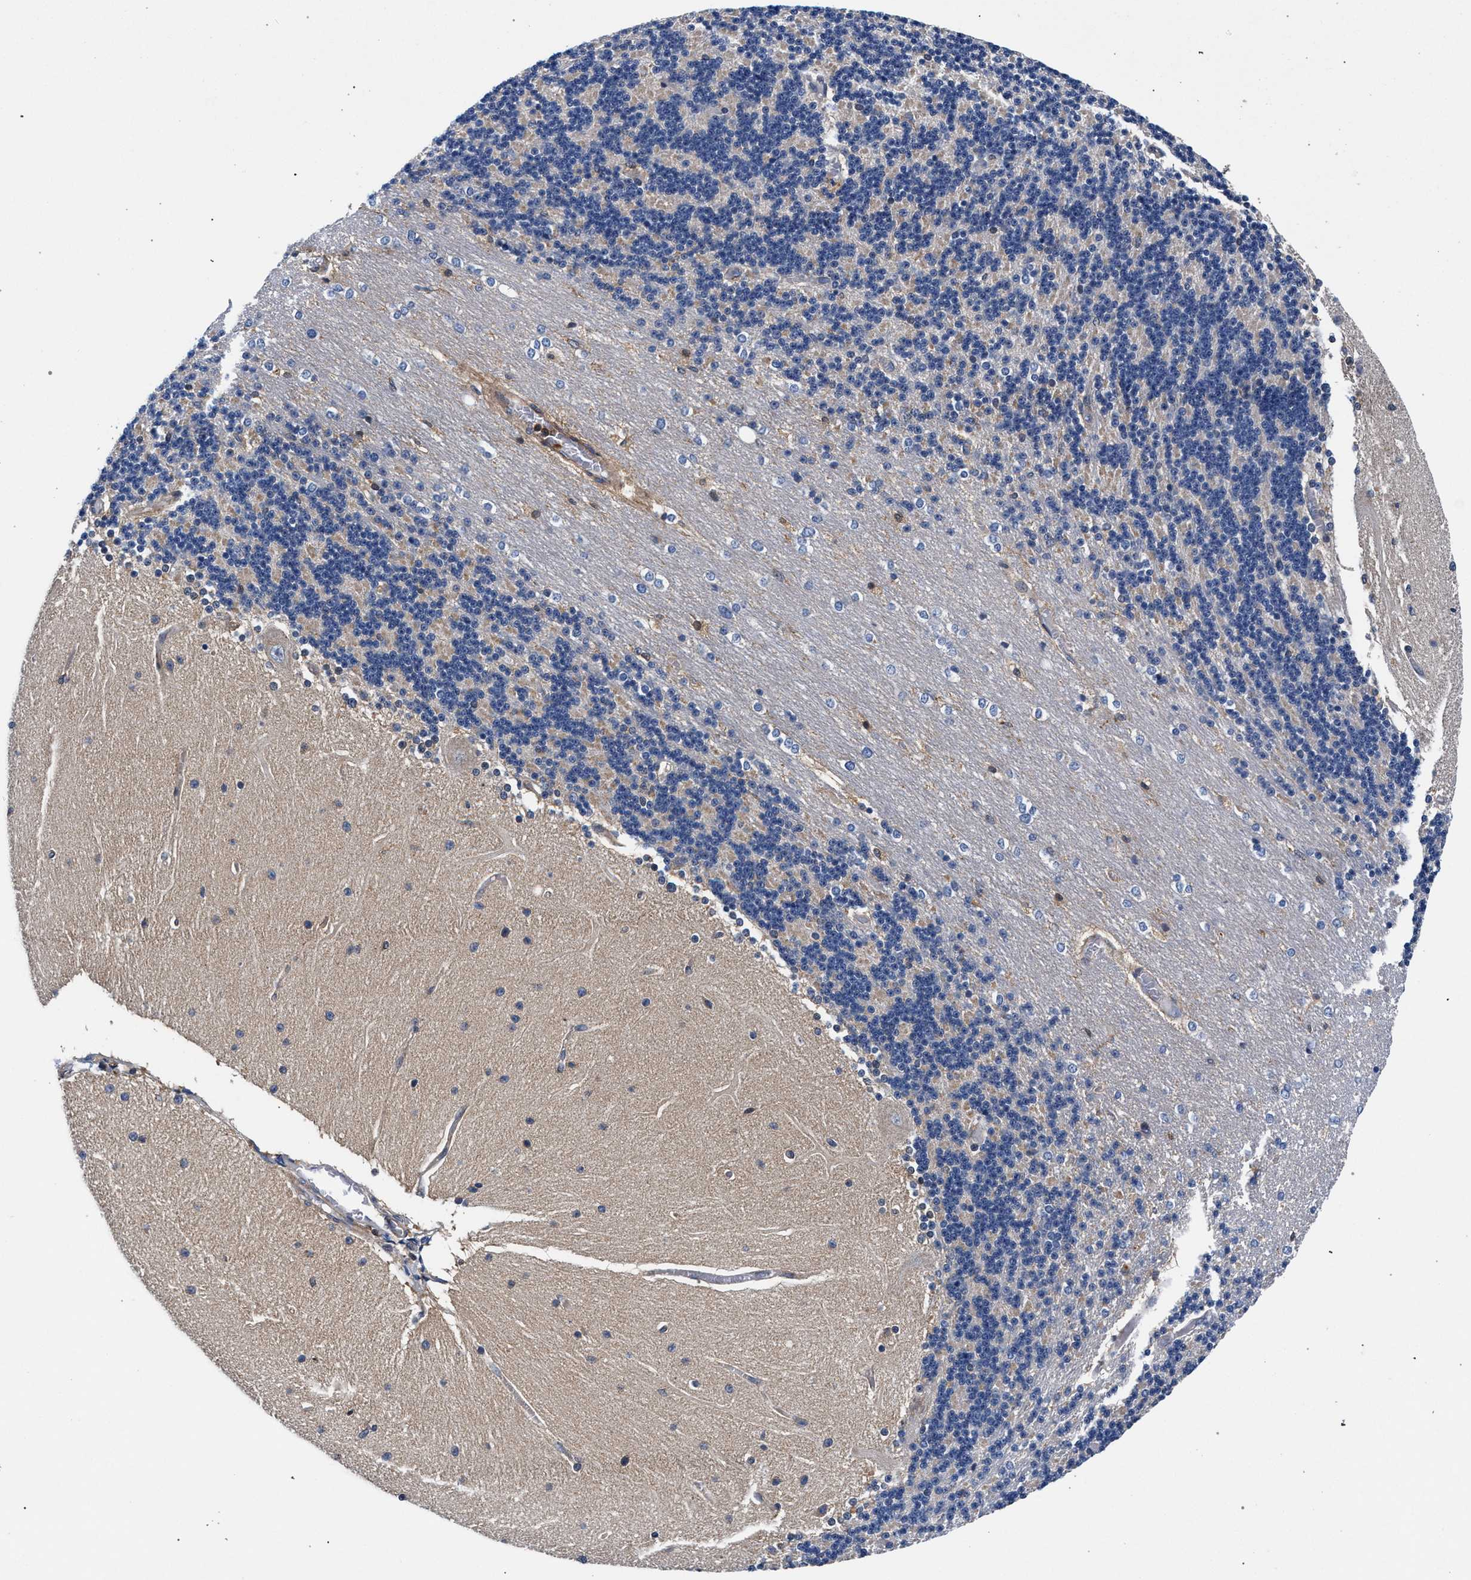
{"staining": {"intensity": "negative", "quantity": "none", "location": "none"}, "tissue": "cerebellum", "cell_type": "Cells in granular layer", "image_type": "normal", "snomed": [{"axis": "morphology", "description": "Normal tissue, NOS"}, {"axis": "topography", "description": "Cerebellum"}], "caption": "Immunohistochemical staining of normal human cerebellum reveals no significant expression in cells in granular layer. (Brightfield microscopy of DAB (3,3'-diaminobenzidine) IHC at high magnification).", "gene": "LASP1", "patient": {"sex": "female", "age": 54}}